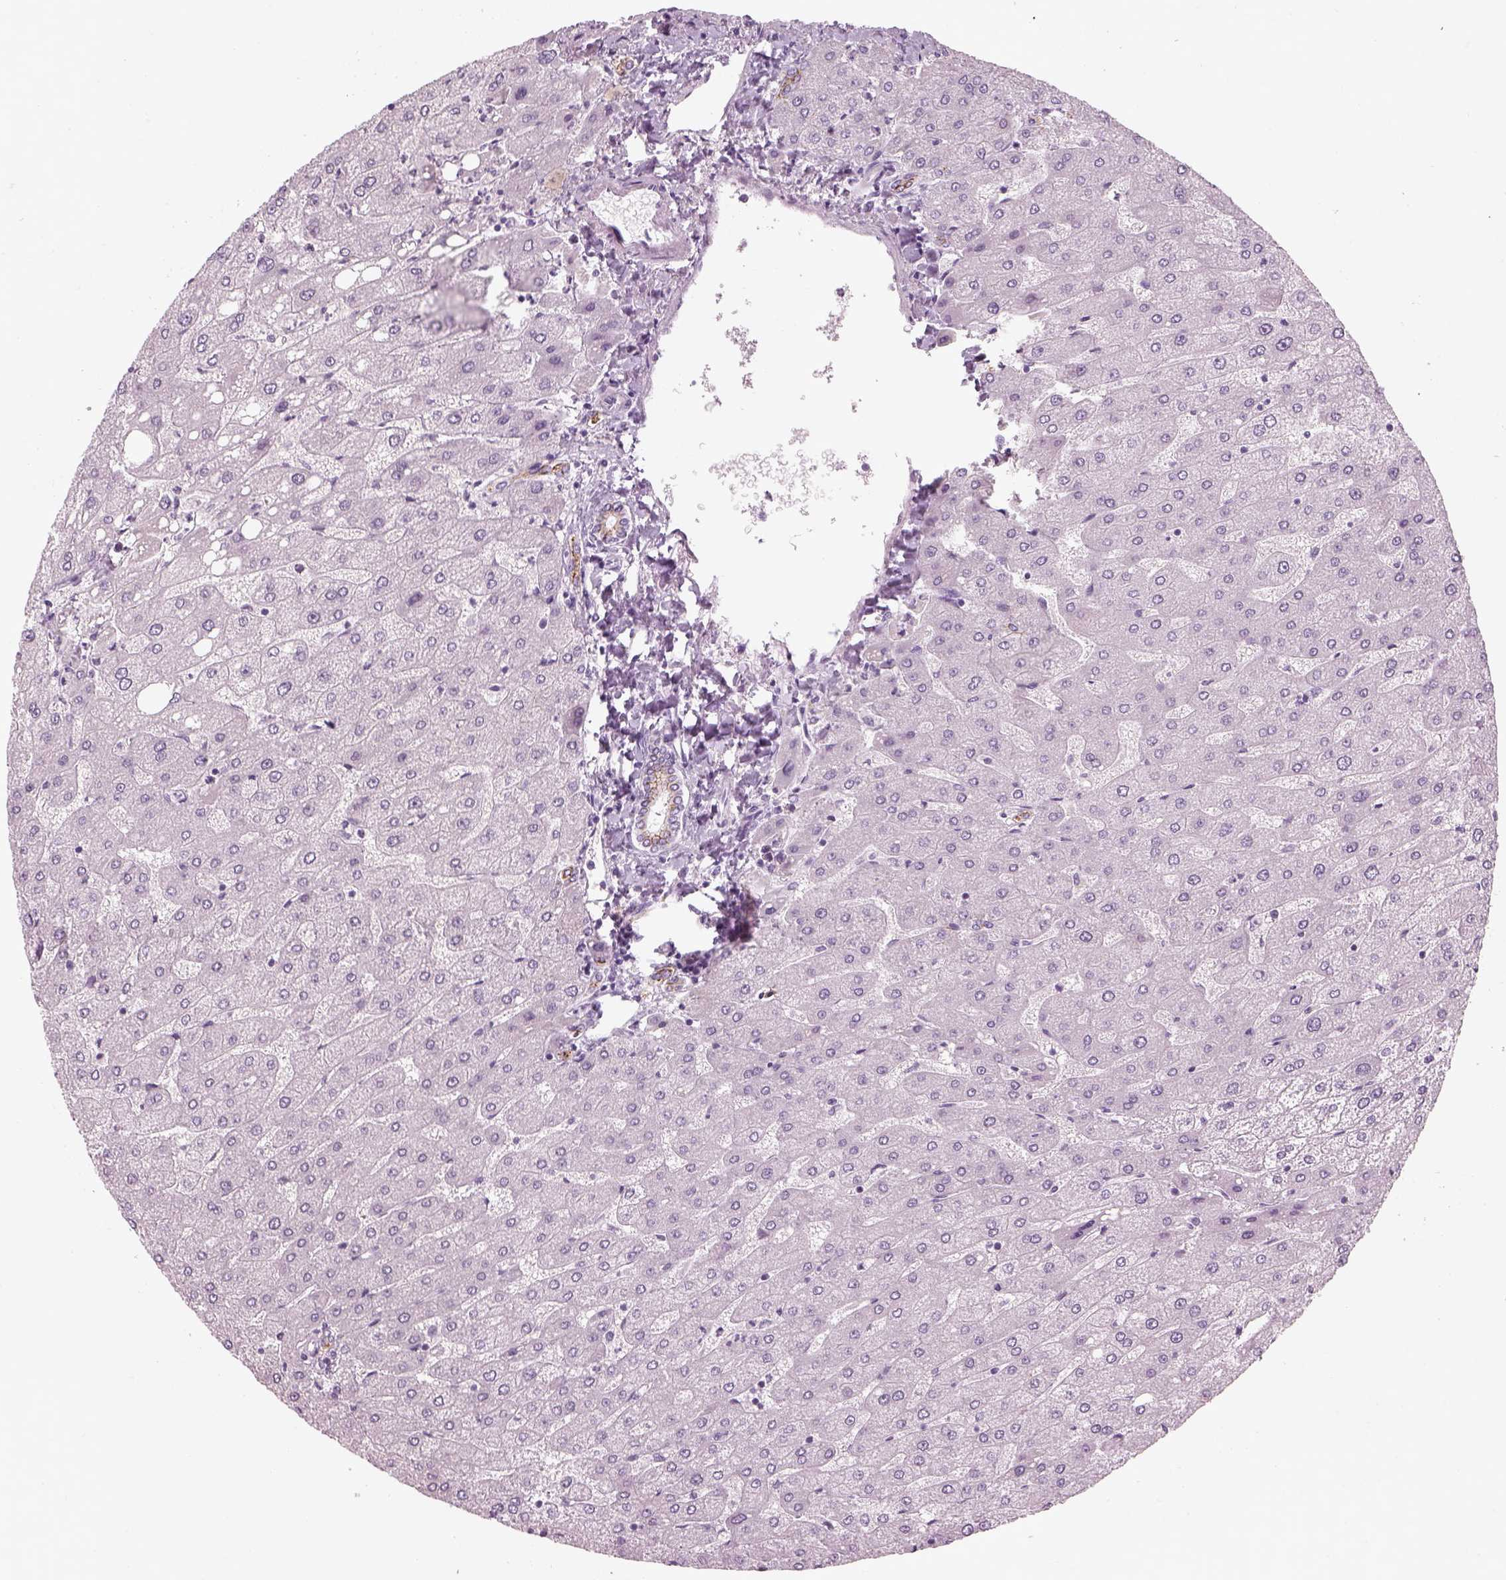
{"staining": {"intensity": "weak", "quantity": "<25%", "location": "cytoplasmic/membranous"}, "tissue": "liver", "cell_type": "Cholangiocytes", "image_type": "normal", "snomed": [{"axis": "morphology", "description": "Normal tissue, NOS"}, {"axis": "topography", "description": "Liver"}], "caption": "Liver stained for a protein using immunohistochemistry reveals no positivity cholangiocytes.", "gene": "SAG", "patient": {"sex": "male", "age": 67}}